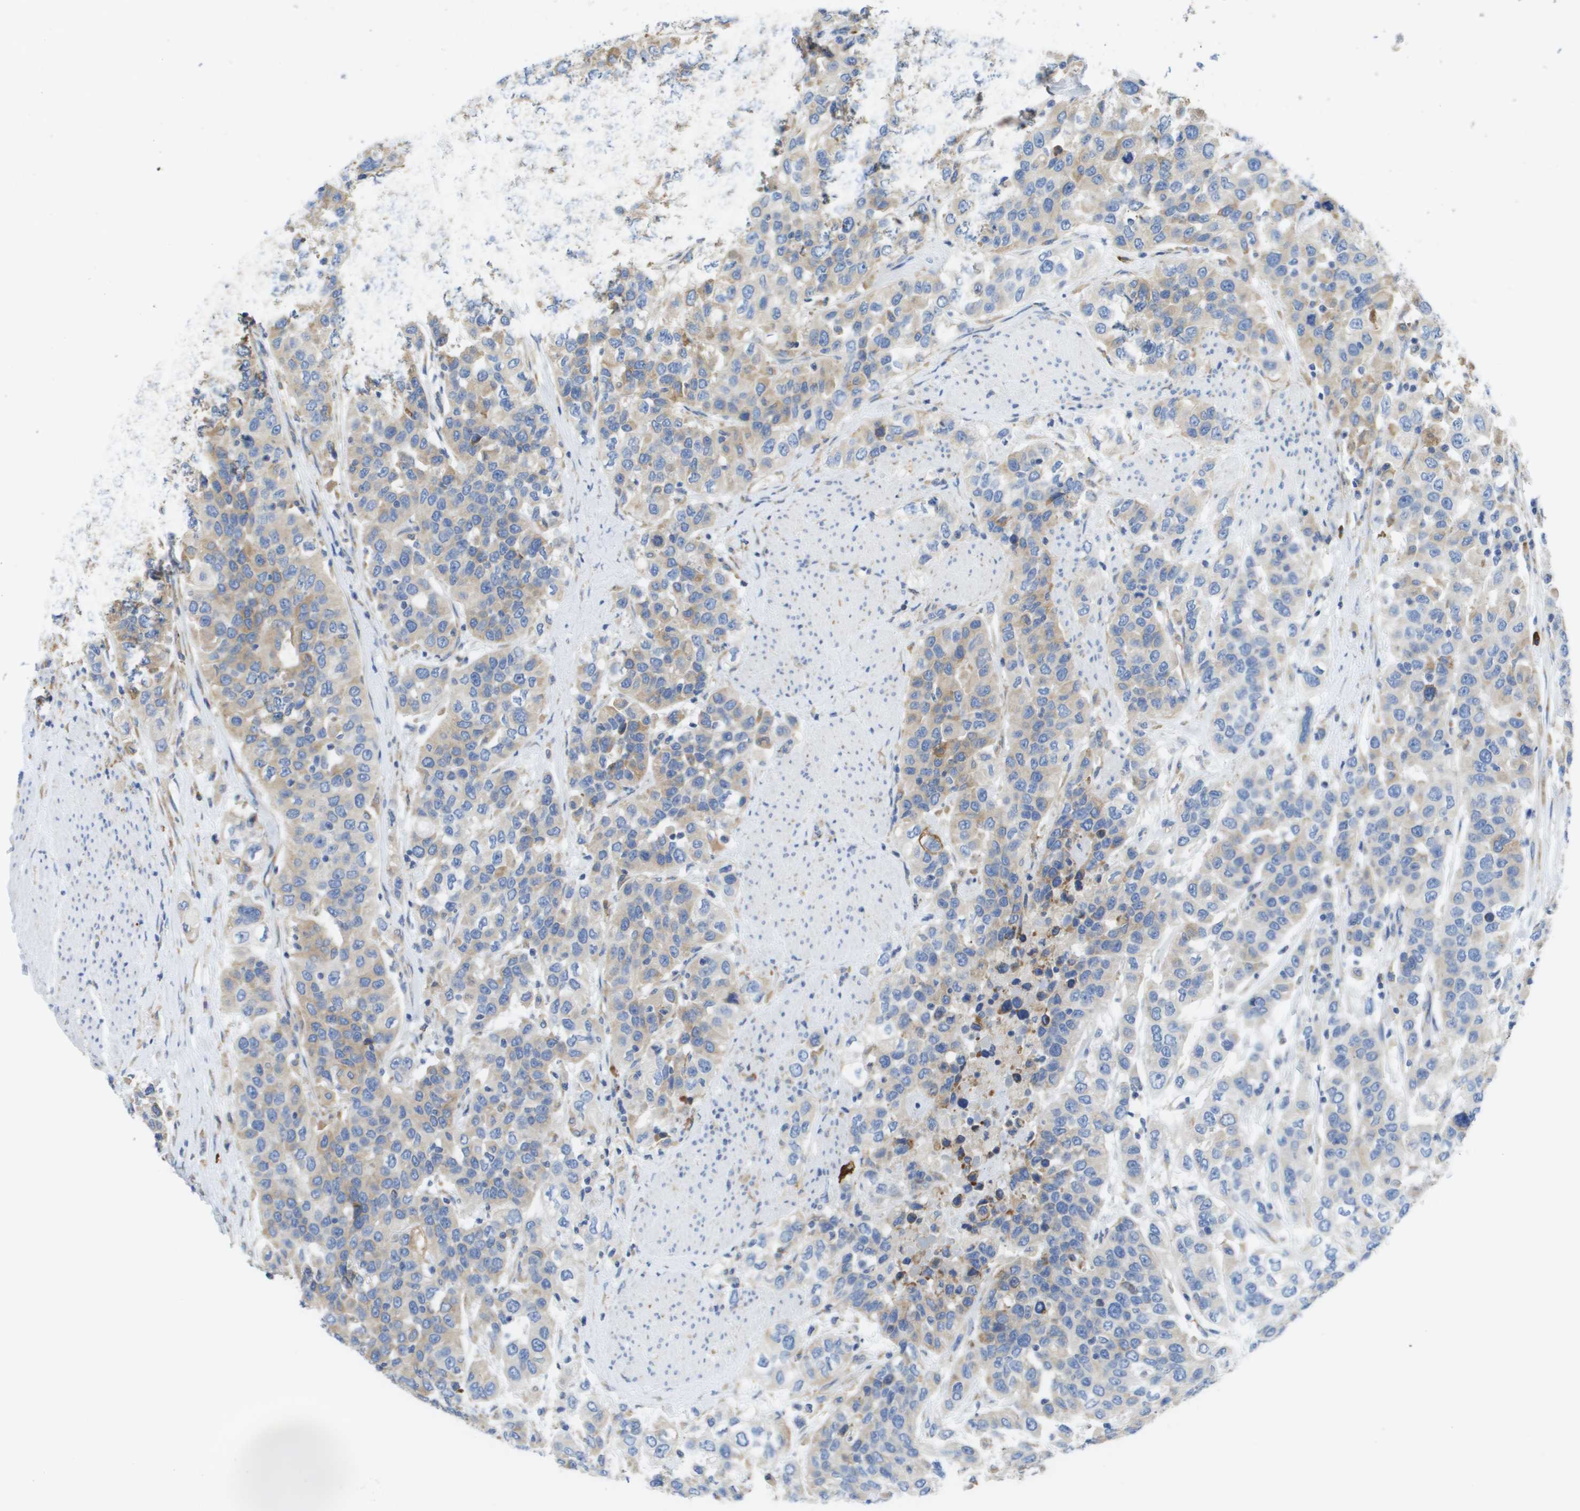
{"staining": {"intensity": "weak", "quantity": ">75%", "location": "cytoplasmic/membranous"}, "tissue": "urothelial cancer", "cell_type": "Tumor cells", "image_type": "cancer", "snomed": [{"axis": "morphology", "description": "Urothelial carcinoma, High grade"}, {"axis": "topography", "description": "Urinary bladder"}], "caption": "High-magnification brightfield microscopy of urothelial carcinoma (high-grade) stained with DAB (3,3'-diaminobenzidine) (brown) and counterstained with hematoxylin (blue). tumor cells exhibit weak cytoplasmic/membranous staining is present in about>75% of cells.", "gene": "SDR42E1", "patient": {"sex": "female", "age": 80}}